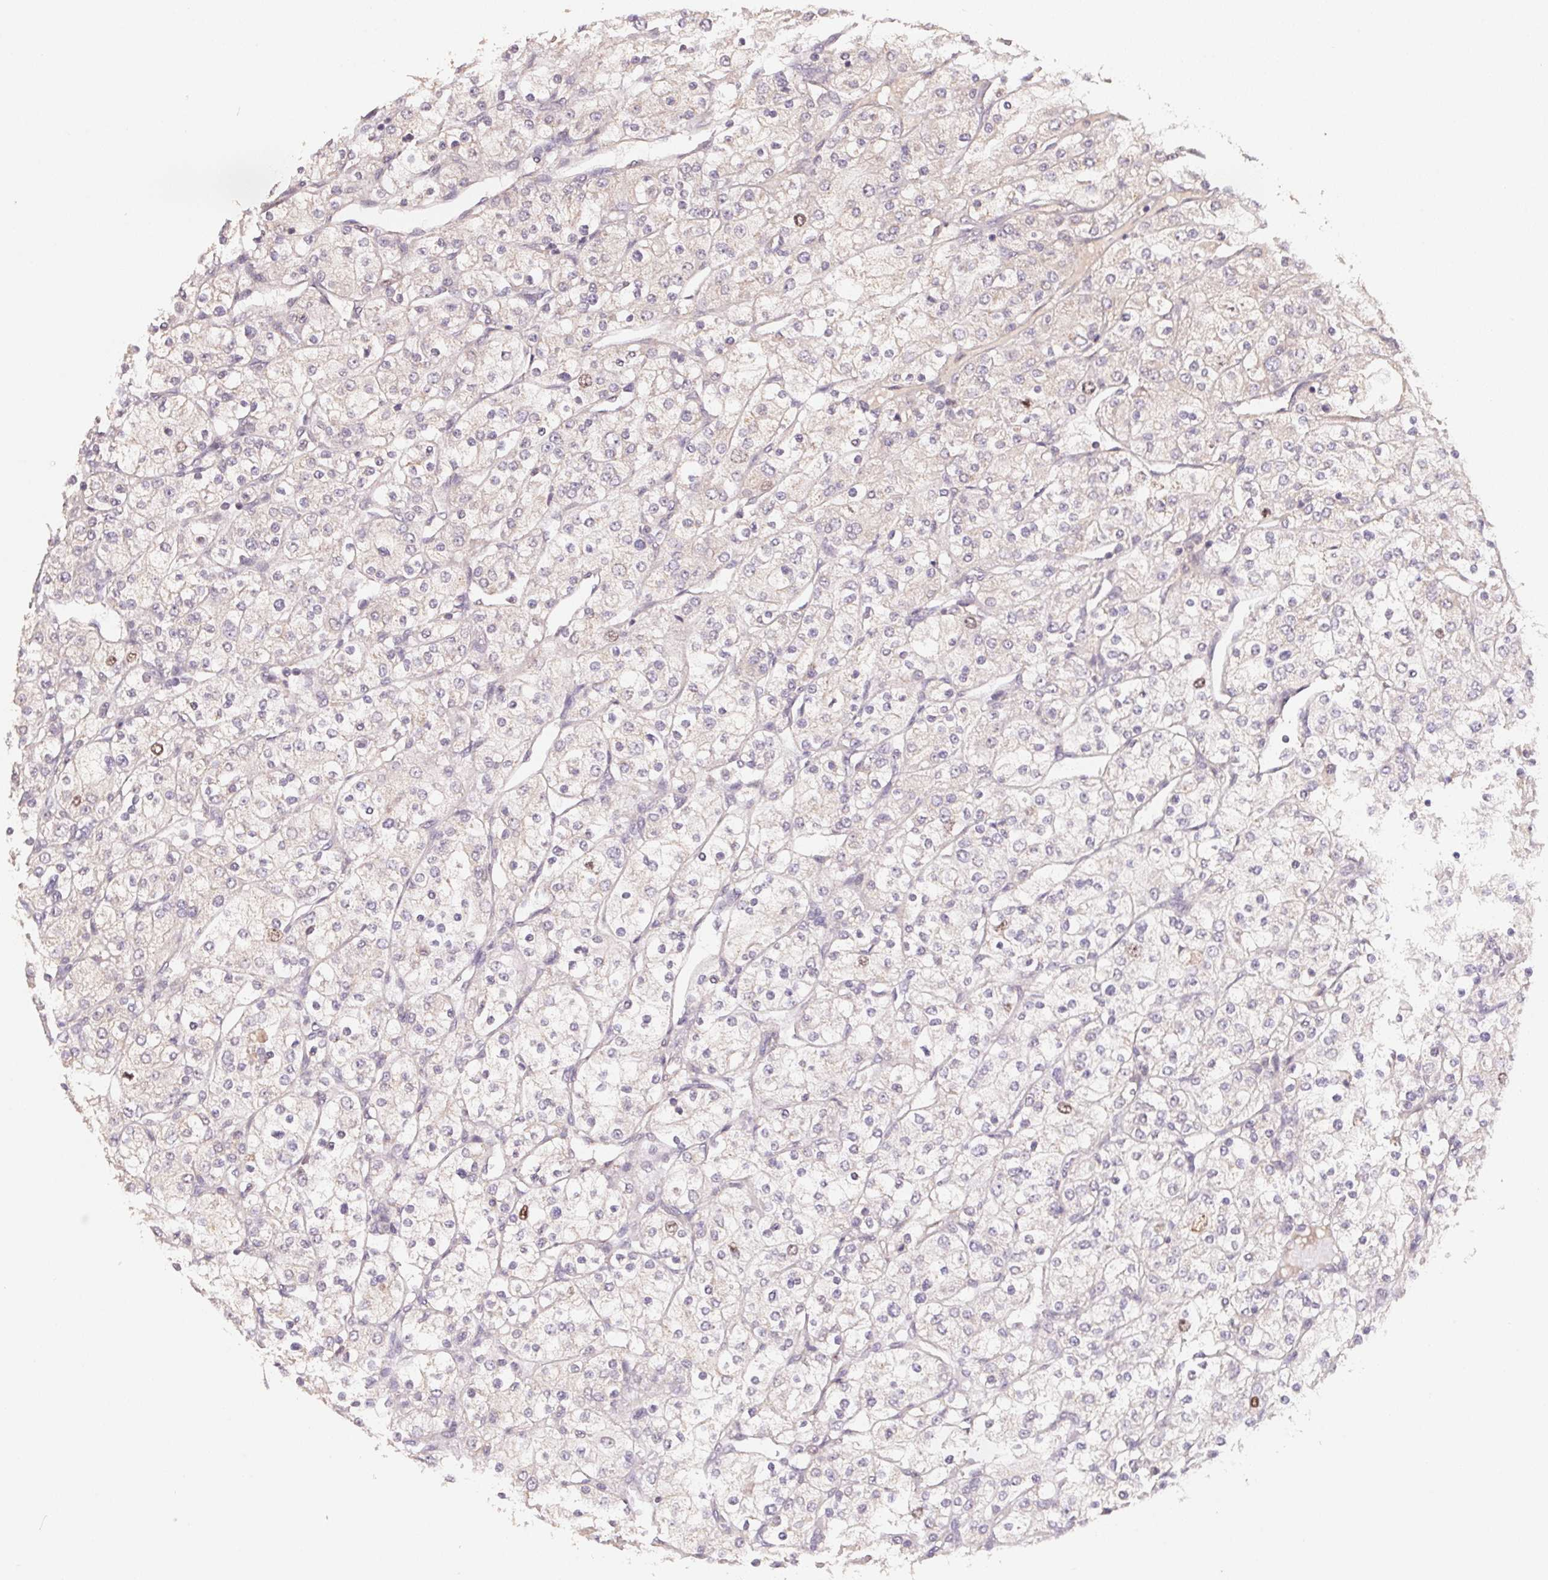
{"staining": {"intensity": "weak", "quantity": "<25%", "location": "cytoplasmic/membranous"}, "tissue": "renal cancer", "cell_type": "Tumor cells", "image_type": "cancer", "snomed": [{"axis": "morphology", "description": "Adenocarcinoma, NOS"}, {"axis": "topography", "description": "Kidney"}], "caption": "The histopathology image shows no staining of tumor cells in renal adenocarcinoma.", "gene": "KIFC1", "patient": {"sex": "male", "age": 80}}